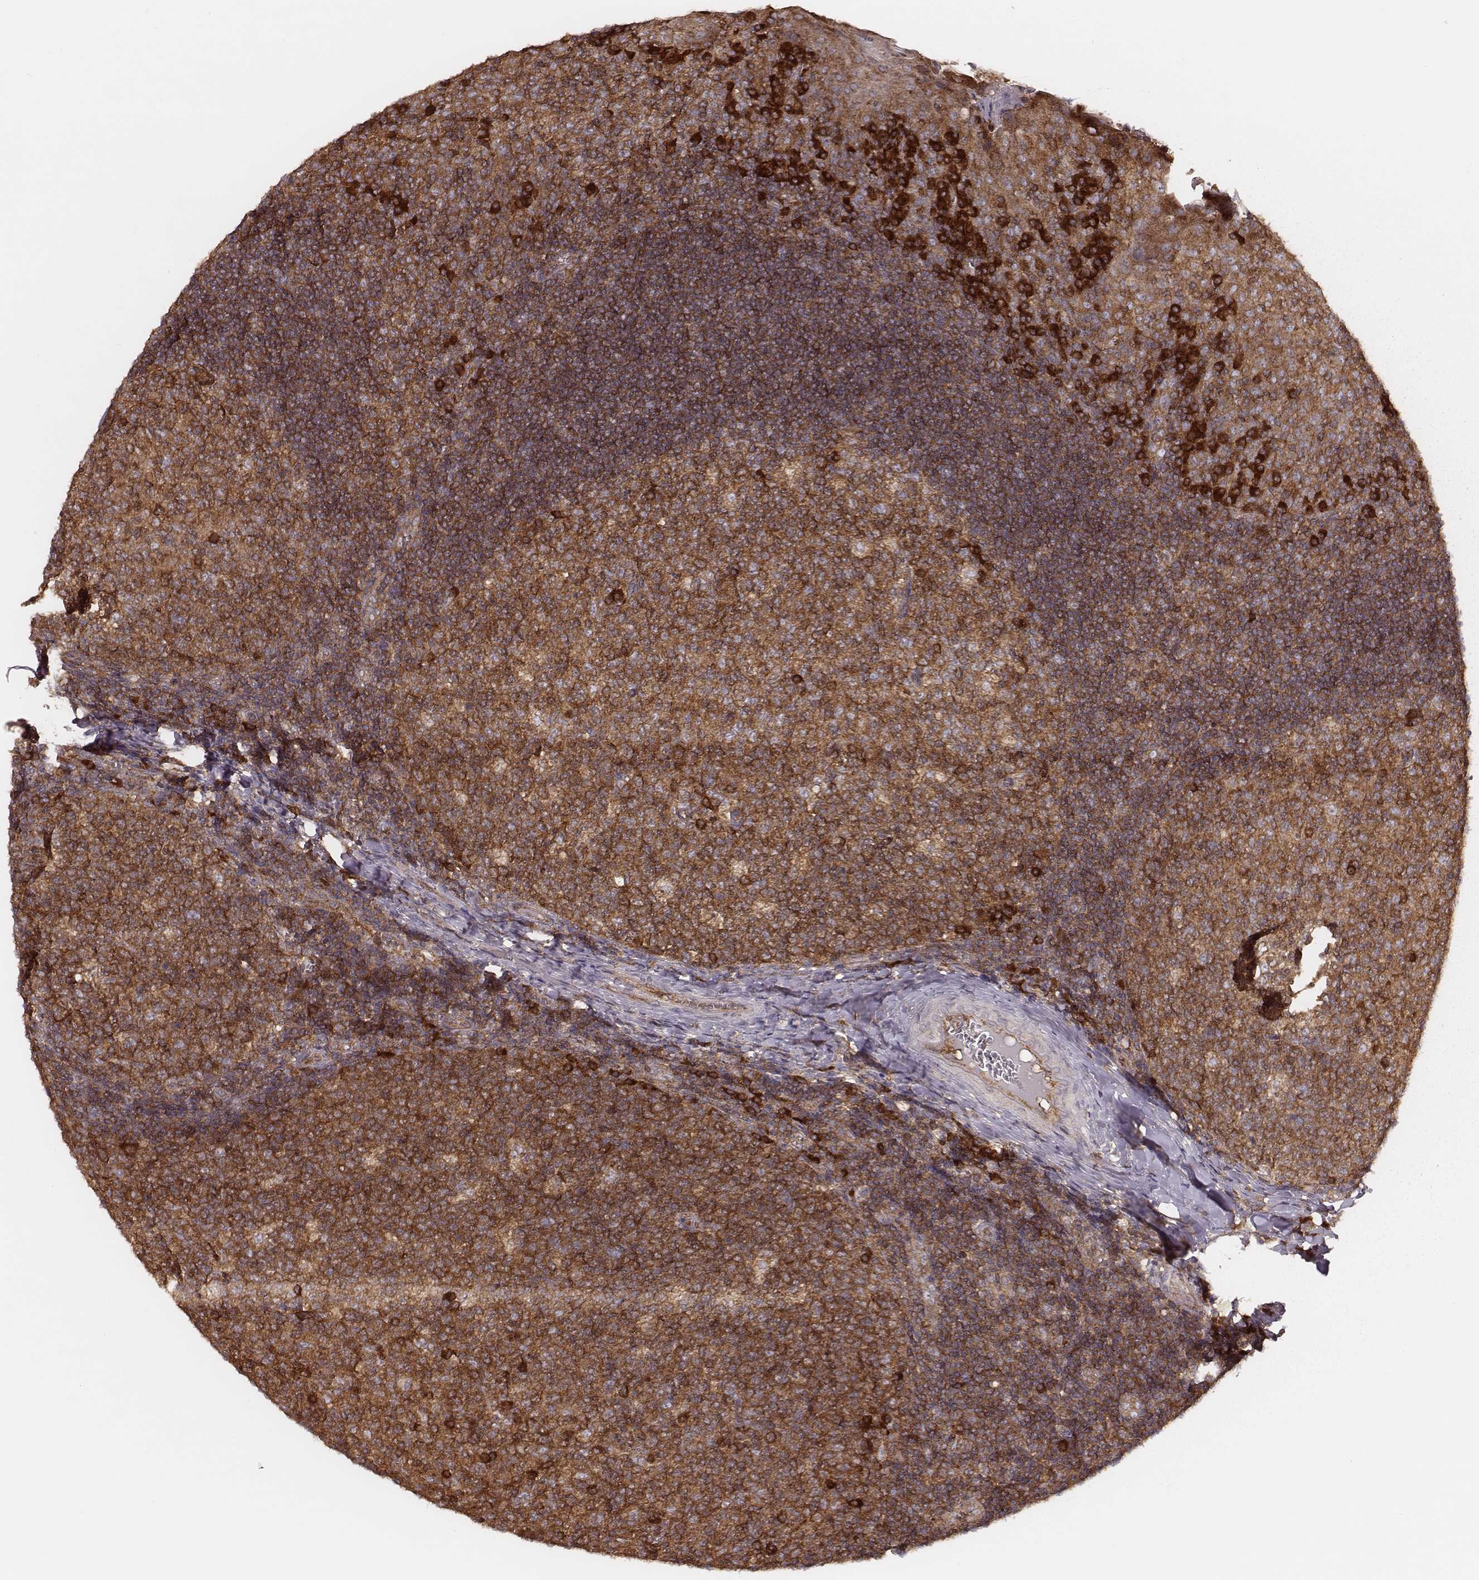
{"staining": {"intensity": "strong", "quantity": ">75%", "location": "cytoplasmic/membranous"}, "tissue": "tonsil", "cell_type": "Germinal center cells", "image_type": "normal", "snomed": [{"axis": "morphology", "description": "Normal tissue, NOS"}, {"axis": "topography", "description": "Tonsil"}], "caption": "Protein expression analysis of benign tonsil displays strong cytoplasmic/membranous positivity in about >75% of germinal center cells.", "gene": "CARS1", "patient": {"sex": "female", "age": 13}}